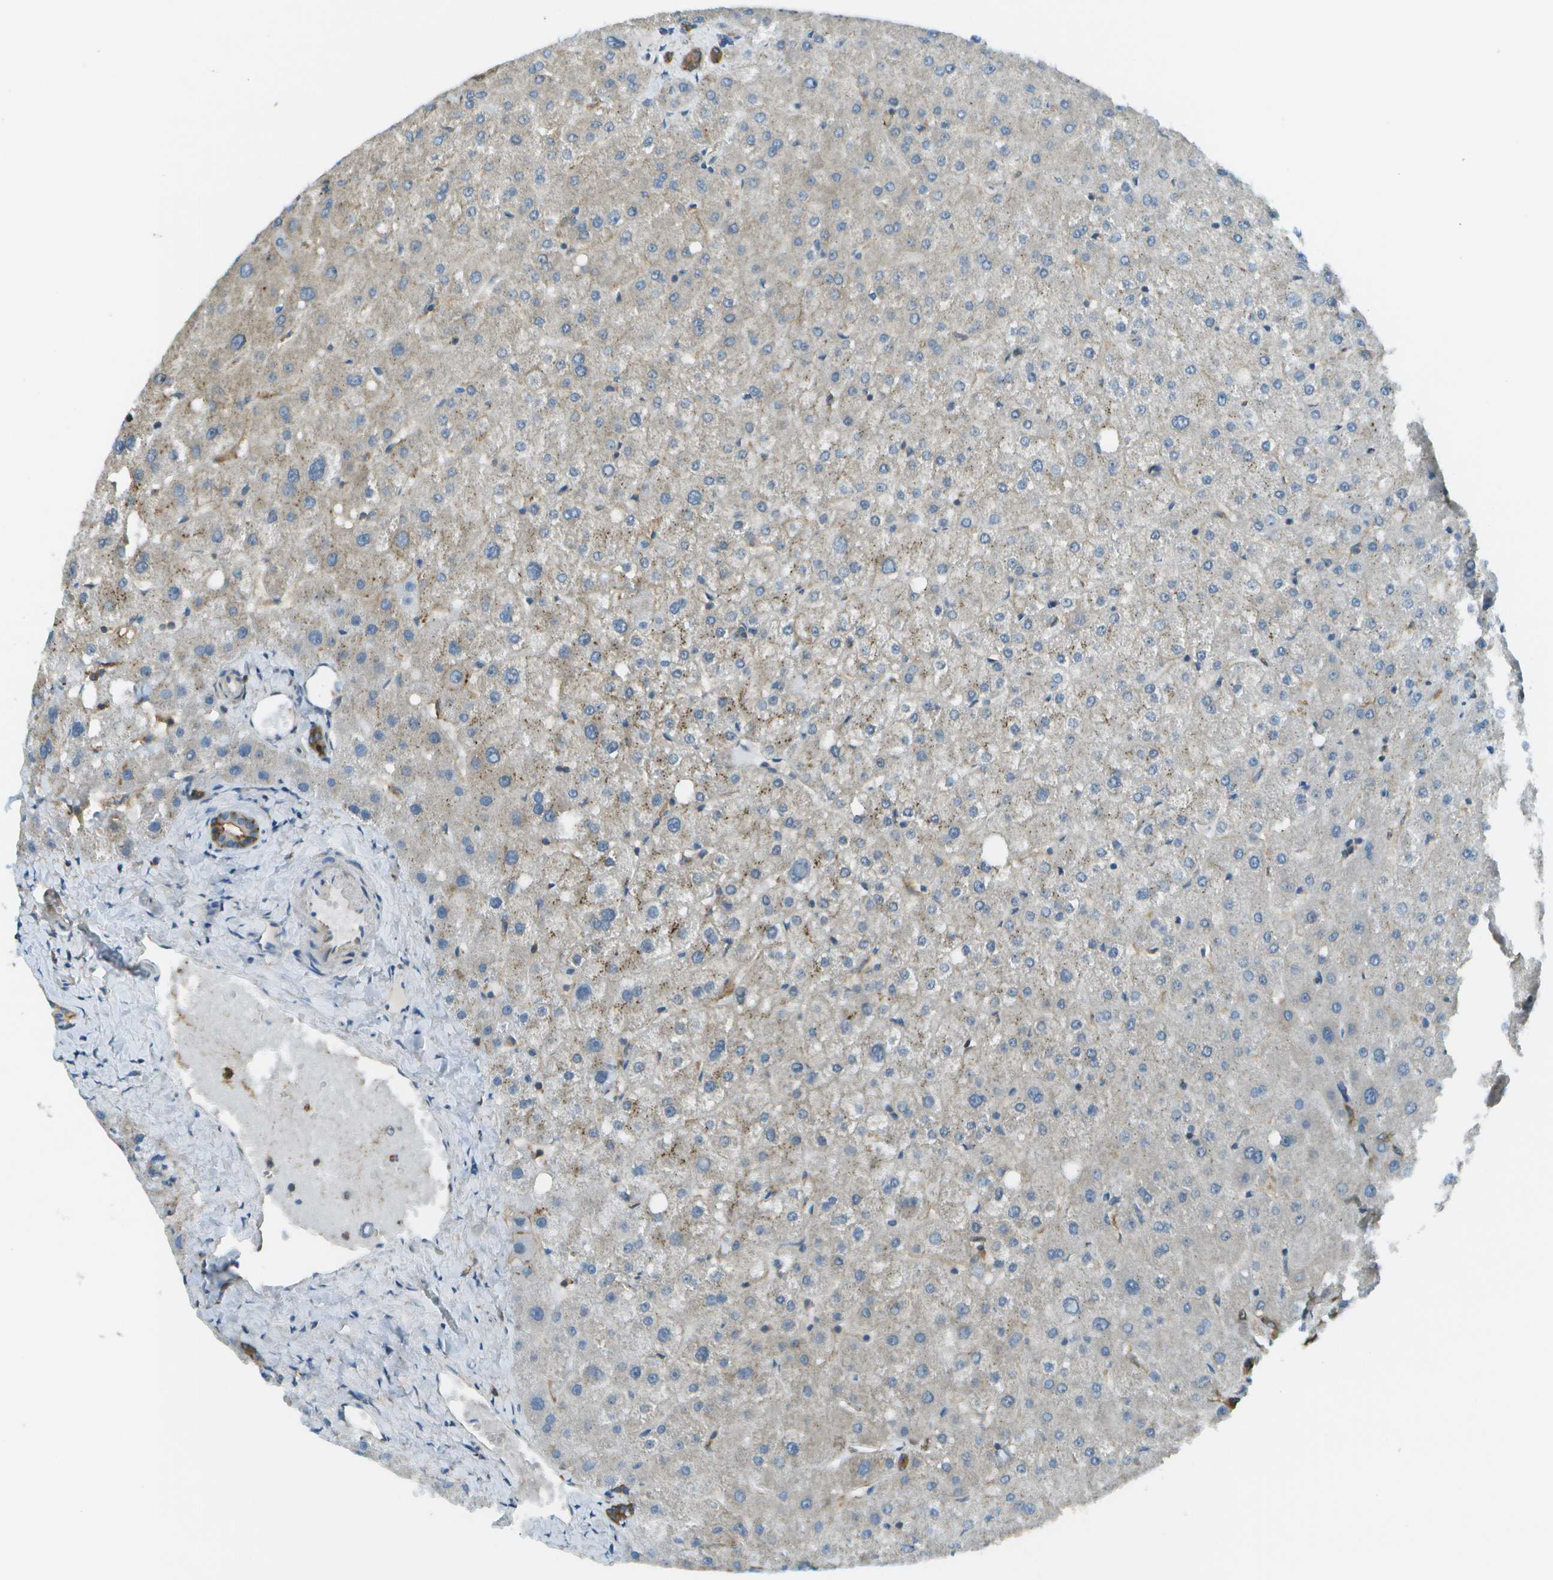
{"staining": {"intensity": "moderate", "quantity": ">75%", "location": "cytoplasmic/membranous"}, "tissue": "liver", "cell_type": "Cholangiocytes", "image_type": "normal", "snomed": [{"axis": "morphology", "description": "Normal tissue, NOS"}, {"axis": "topography", "description": "Liver"}], "caption": "Cholangiocytes display medium levels of moderate cytoplasmic/membranous positivity in approximately >75% of cells in normal human liver.", "gene": "LRRC66", "patient": {"sex": "male", "age": 73}}